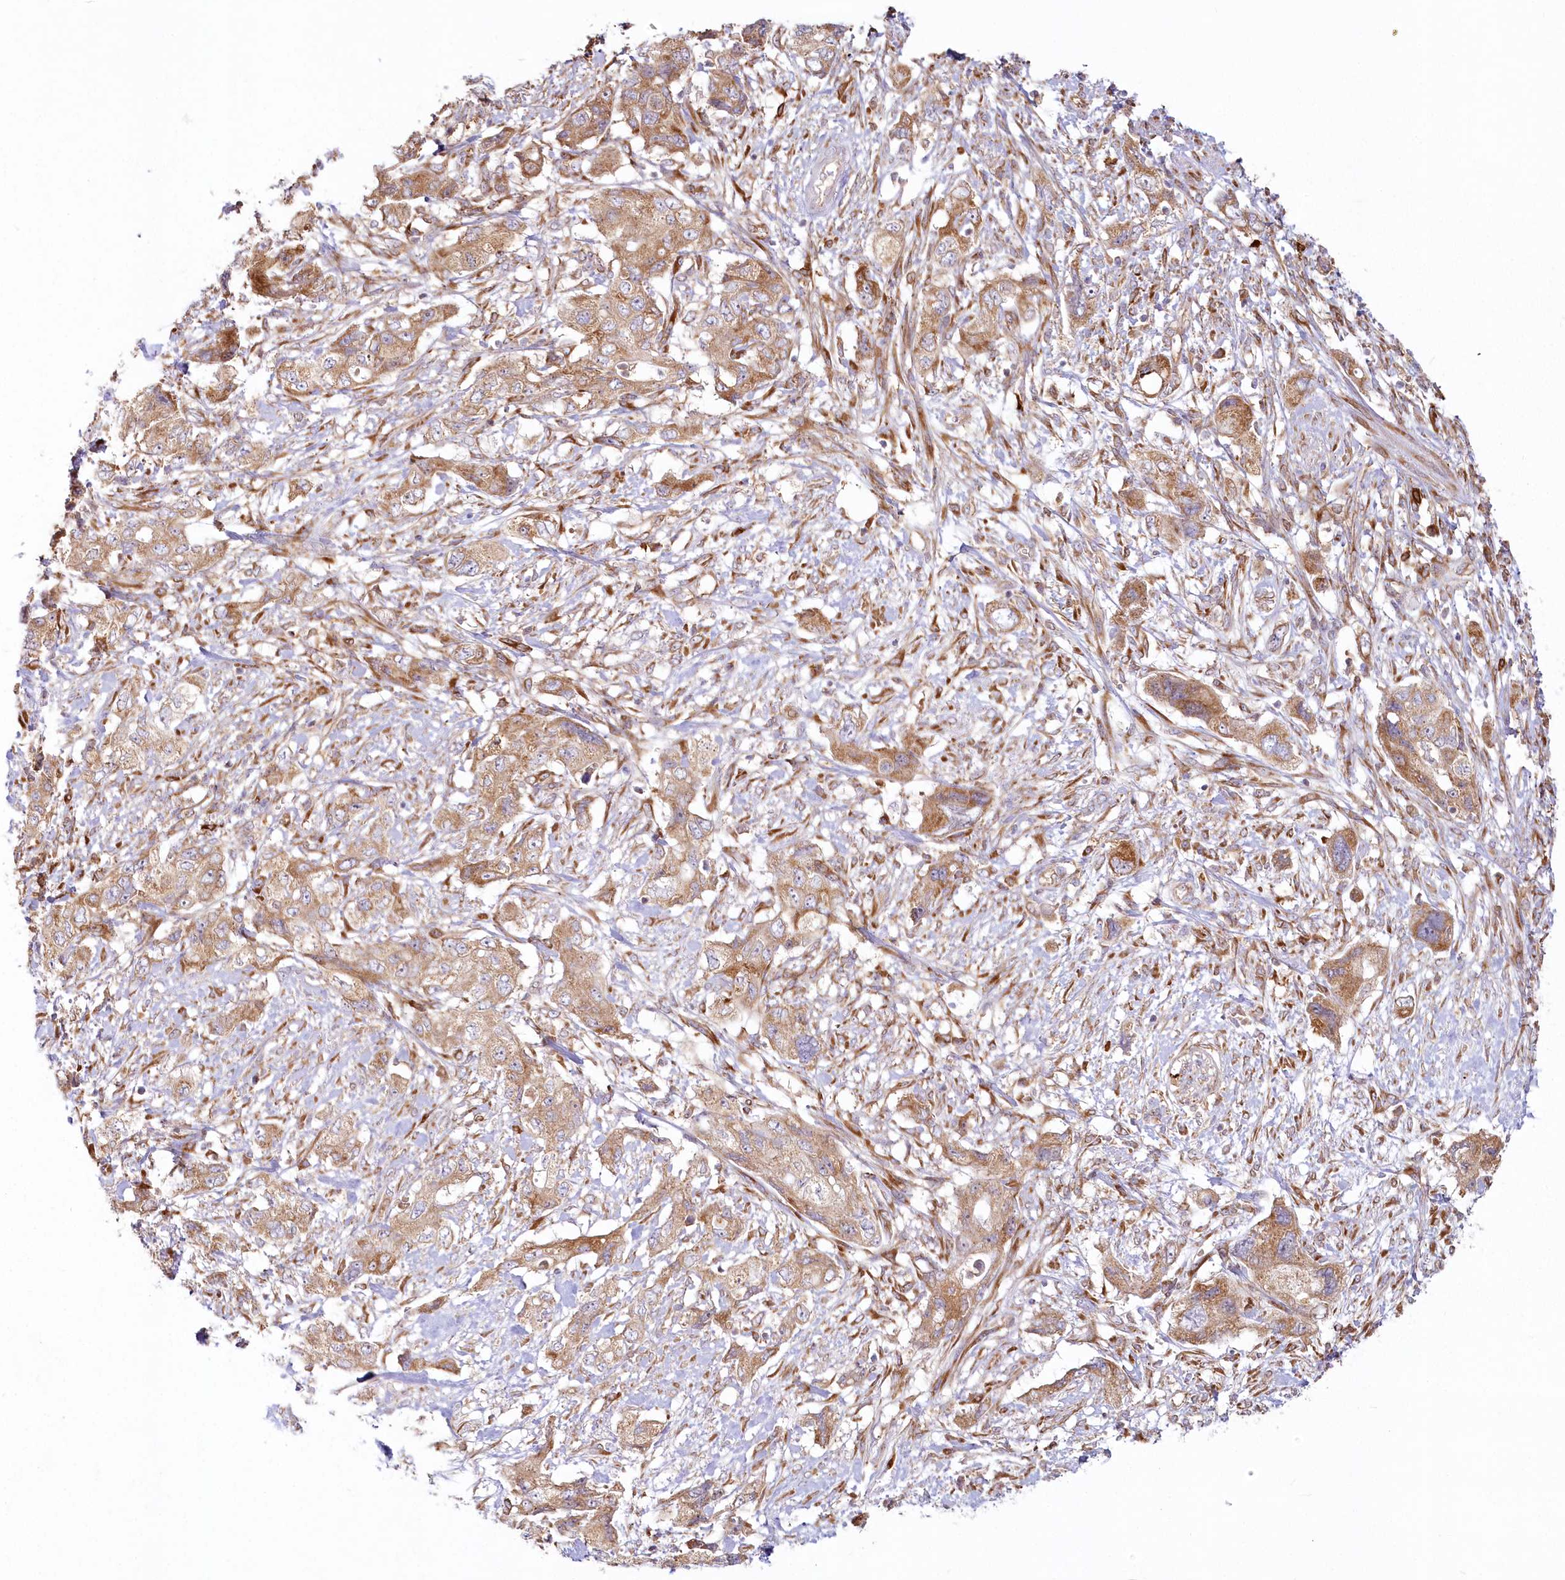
{"staining": {"intensity": "moderate", "quantity": ">75%", "location": "cytoplasmic/membranous"}, "tissue": "pancreatic cancer", "cell_type": "Tumor cells", "image_type": "cancer", "snomed": [{"axis": "morphology", "description": "Adenocarcinoma, NOS"}, {"axis": "topography", "description": "Pancreas"}], "caption": "IHC of pancreatic adenocarcinoma demonstrates medium levels of moderate cytoplasmic/membranous positivity in about >75% of tumor cells.", "gene": "HARS2", "patient": {"sex": "female", "age": 73}}